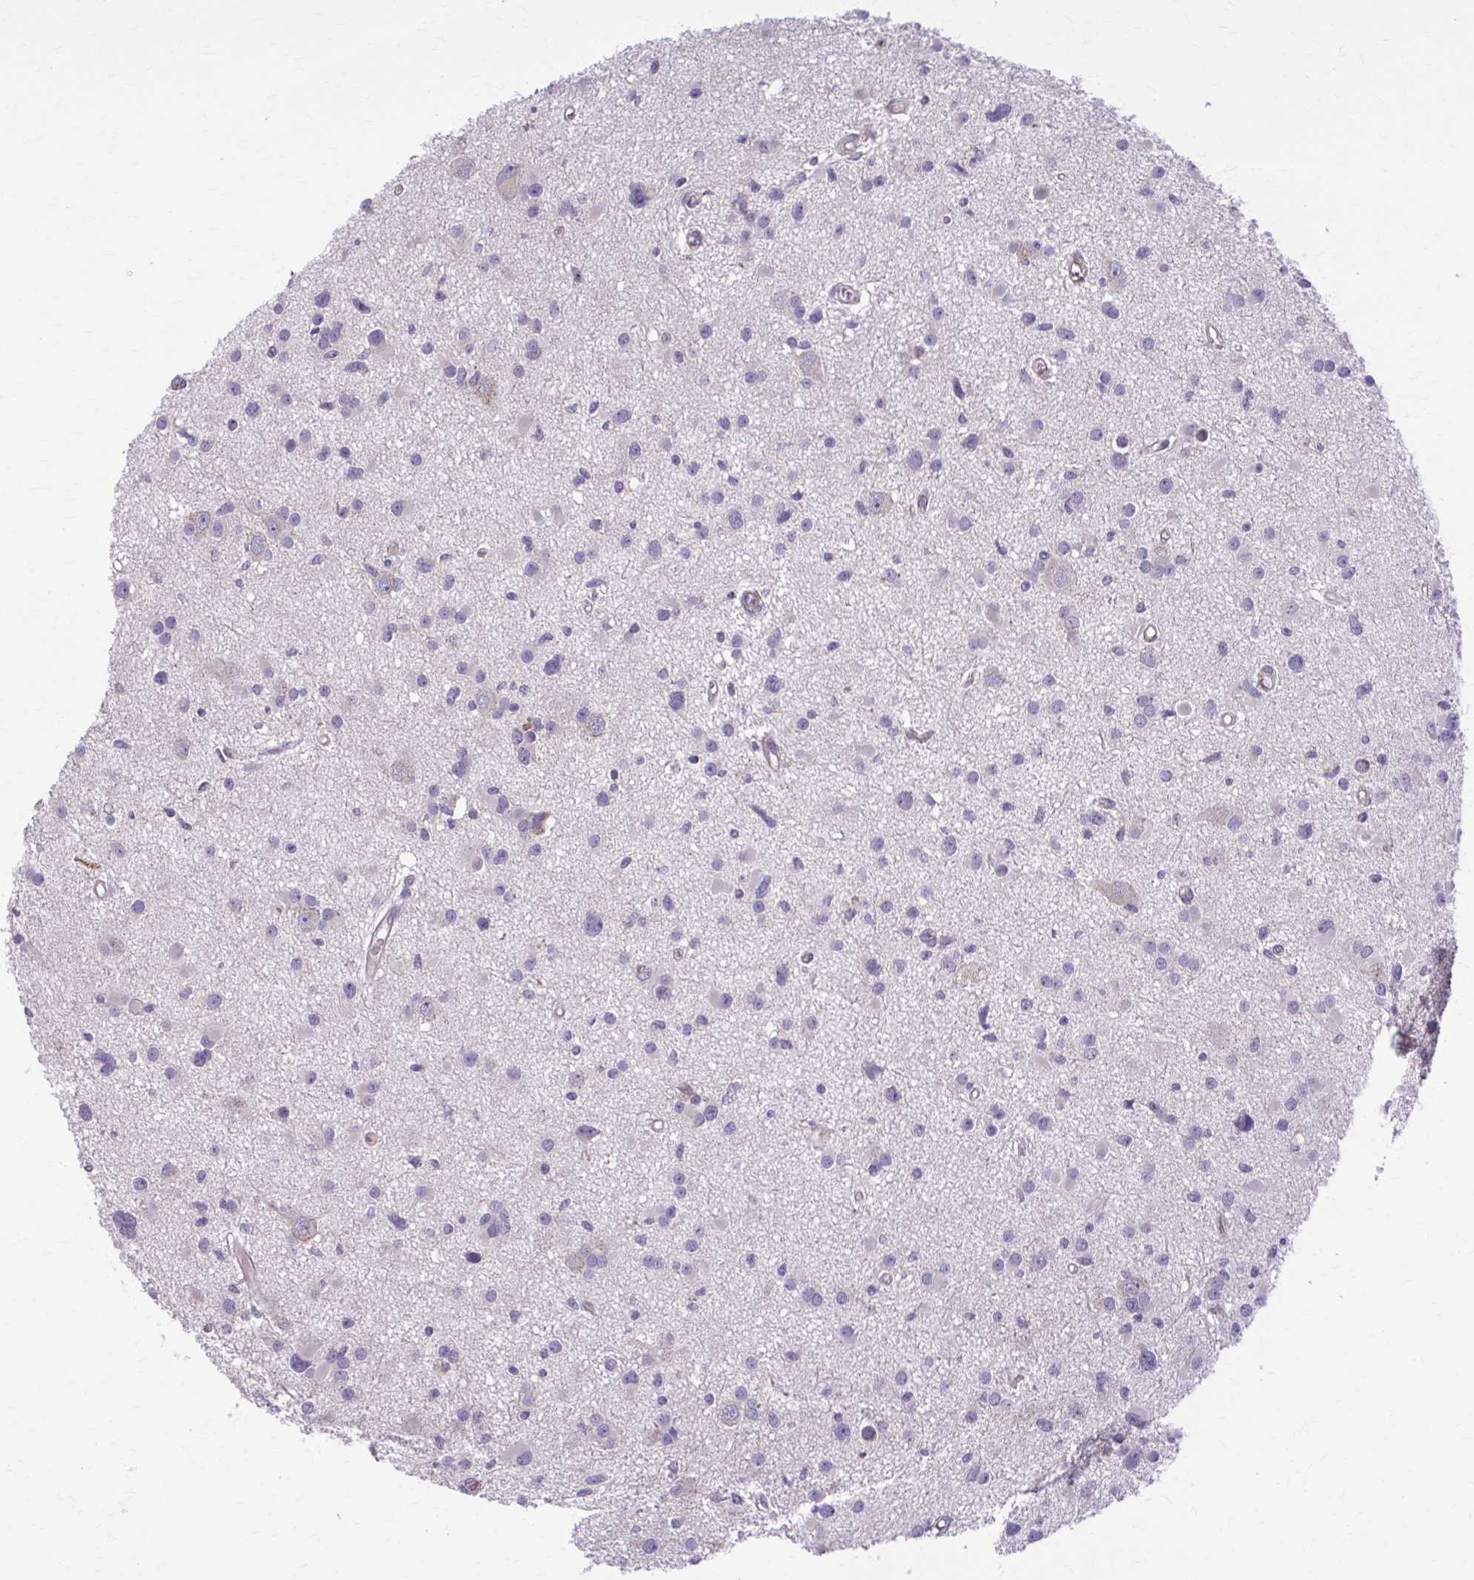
{"staining": {"intensity": "negative", "quantity": "none", "location": "none"}, "tissue": "glioma", "cell_type": "Tumor cells", "image_type": "cancer", "snomed": [{"axis": "morphology", "description": "Glioma, malignant, High grade"}, {"axis": "topography", "description": "Brain"}], "caption": "Human malignant glioma (high-grade) stained for a protein using immunohistochemistry demonstrates no staining in tumor cells.", "gene": "SNF8", "patient": {"sex": "male", "age": 54}}